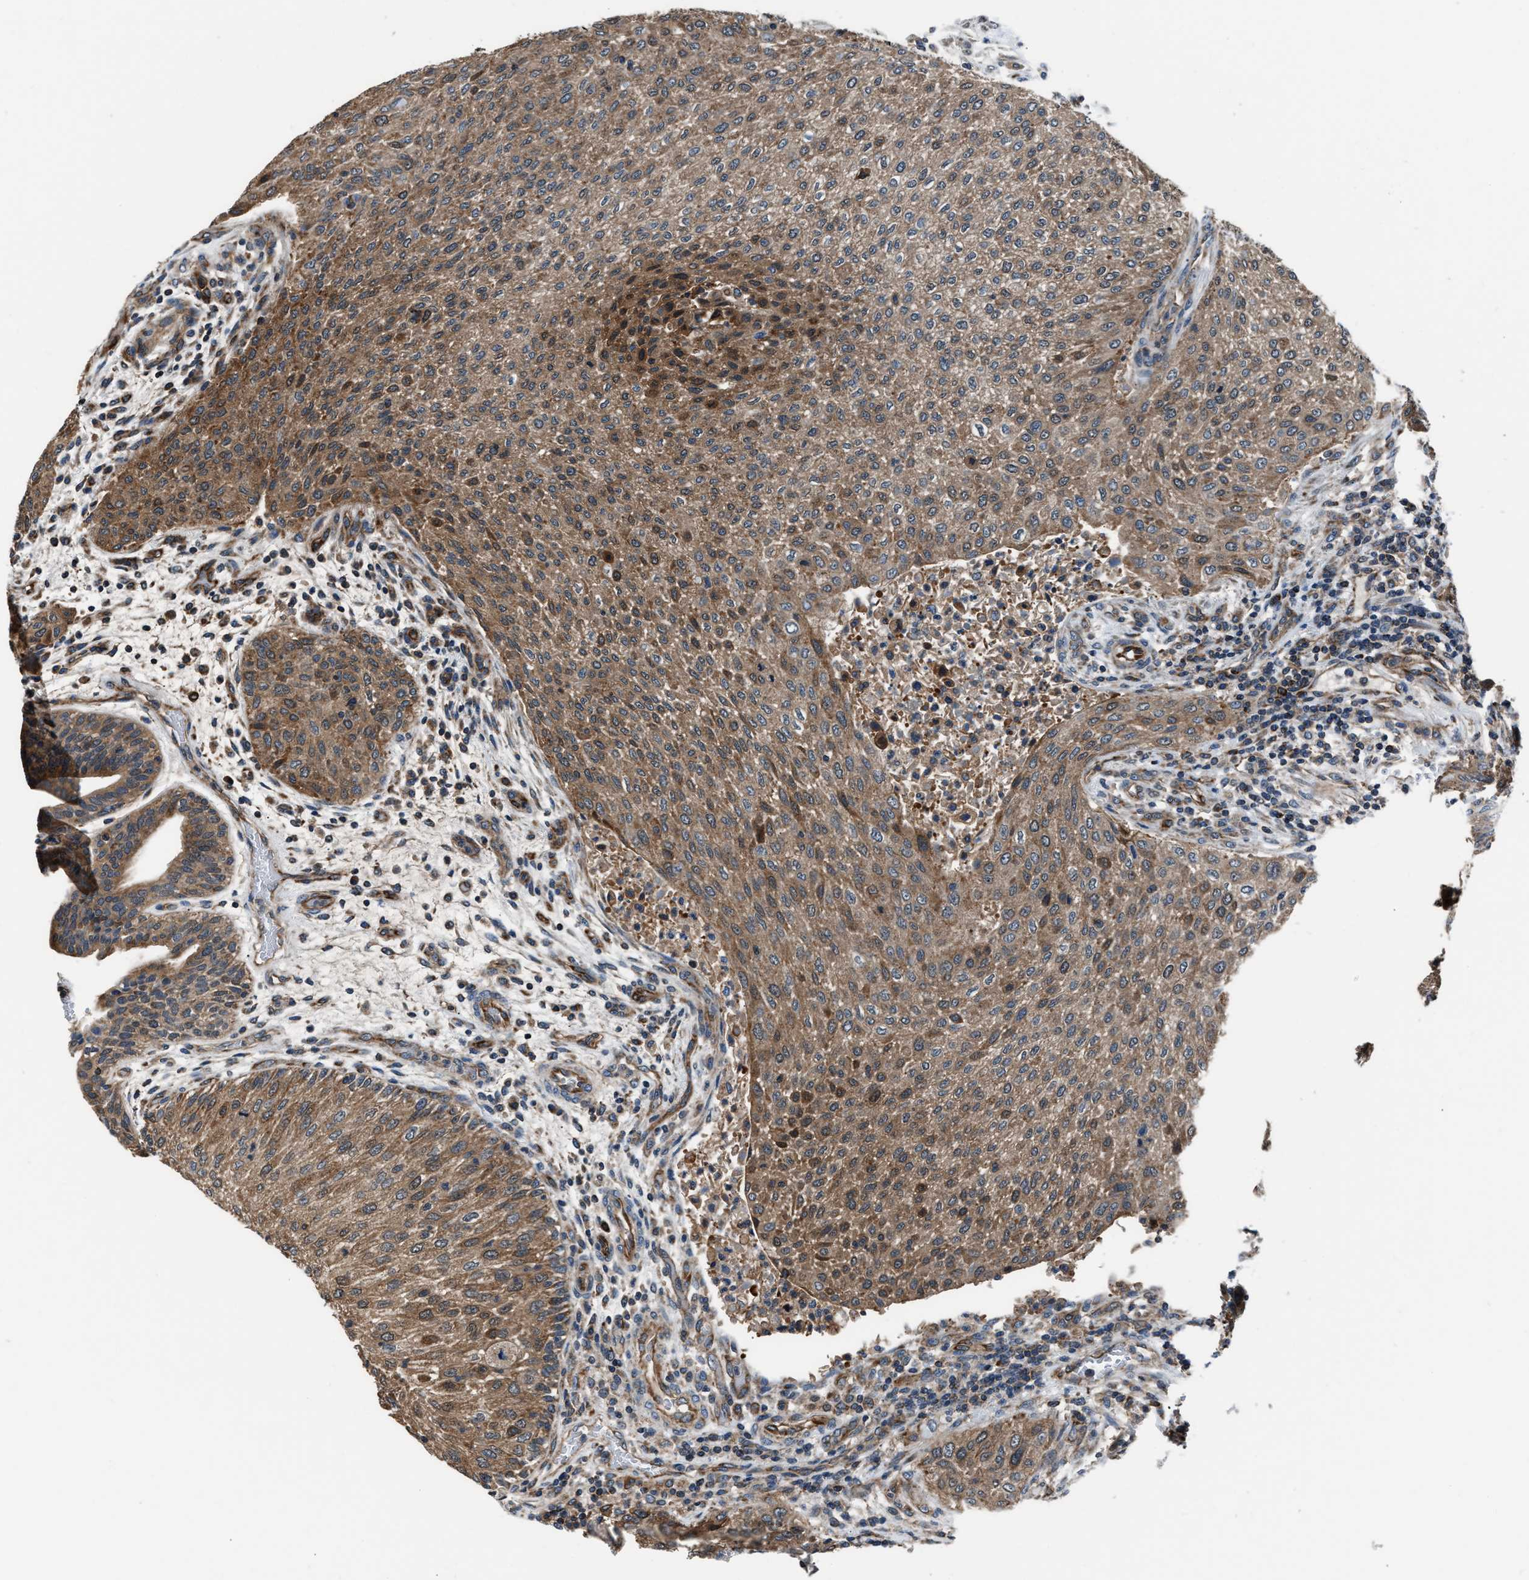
{"staining": {"intensity": "moderate", "quantity": ">75%", "location": "cytoplasmic/membranous"}, "tissue": "urothelial cancer", "cell_type": "Tumor cells", "image_type": "cancer", "snomed": [{"axis": "morphology", "description": "Urothelial carcinoma, Low grade"}, {"axis": "morphology", "description": "Urothelial carcinoma, High grade"}, {"axis": "topography", "description": "Urinary bladder"}], "caption": "There is medium levels of moderate cytoplasmic/membranous positivity in tumor cells of low-grade urothelial carcinoma, as demonstrated by immunohistochemical staining (brown color).", "gene": "GGCT", "patient": {"sex": "male", "age": 35}}